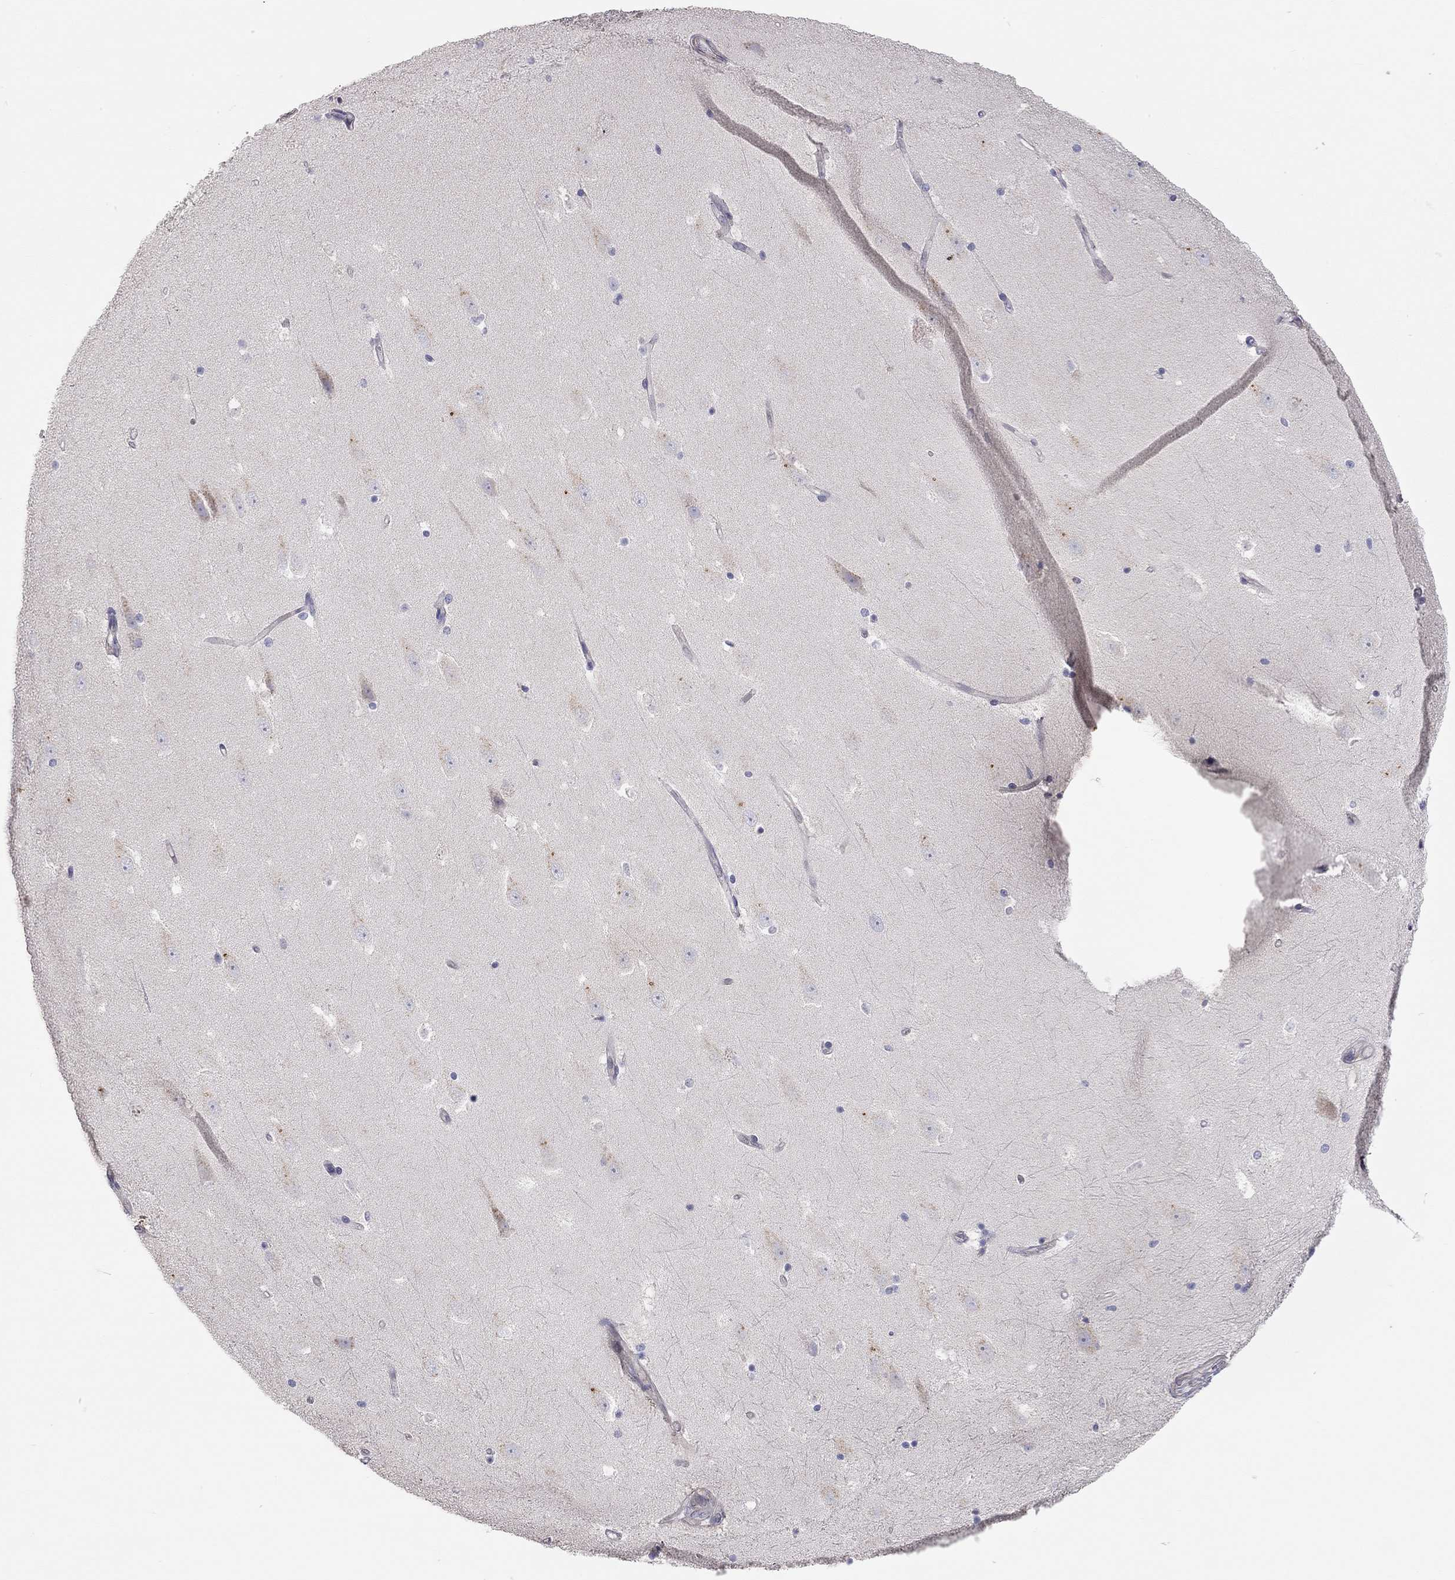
{"staining": {"intensity": "negative", "quantity": "none", "location": "none"}, "tissue": "hippocampus", "cell_type": "Glial cells", "image_type": "normal", "snomed": [{"axis": "morphology", "description": "Normal tissue, NOS"}, {"axis": "topography", "description": "Hippocampus"}], "caption": "Immunohistochemical staining of unremarkable human hippocampus reveals no significant expression in glial cells. (DAB immunohistochemistry (IHC) visualized using brightfield microscopy, high magnification).", "gene": "PAPSS2", "patient": {"sex": "male", "age": 49}}